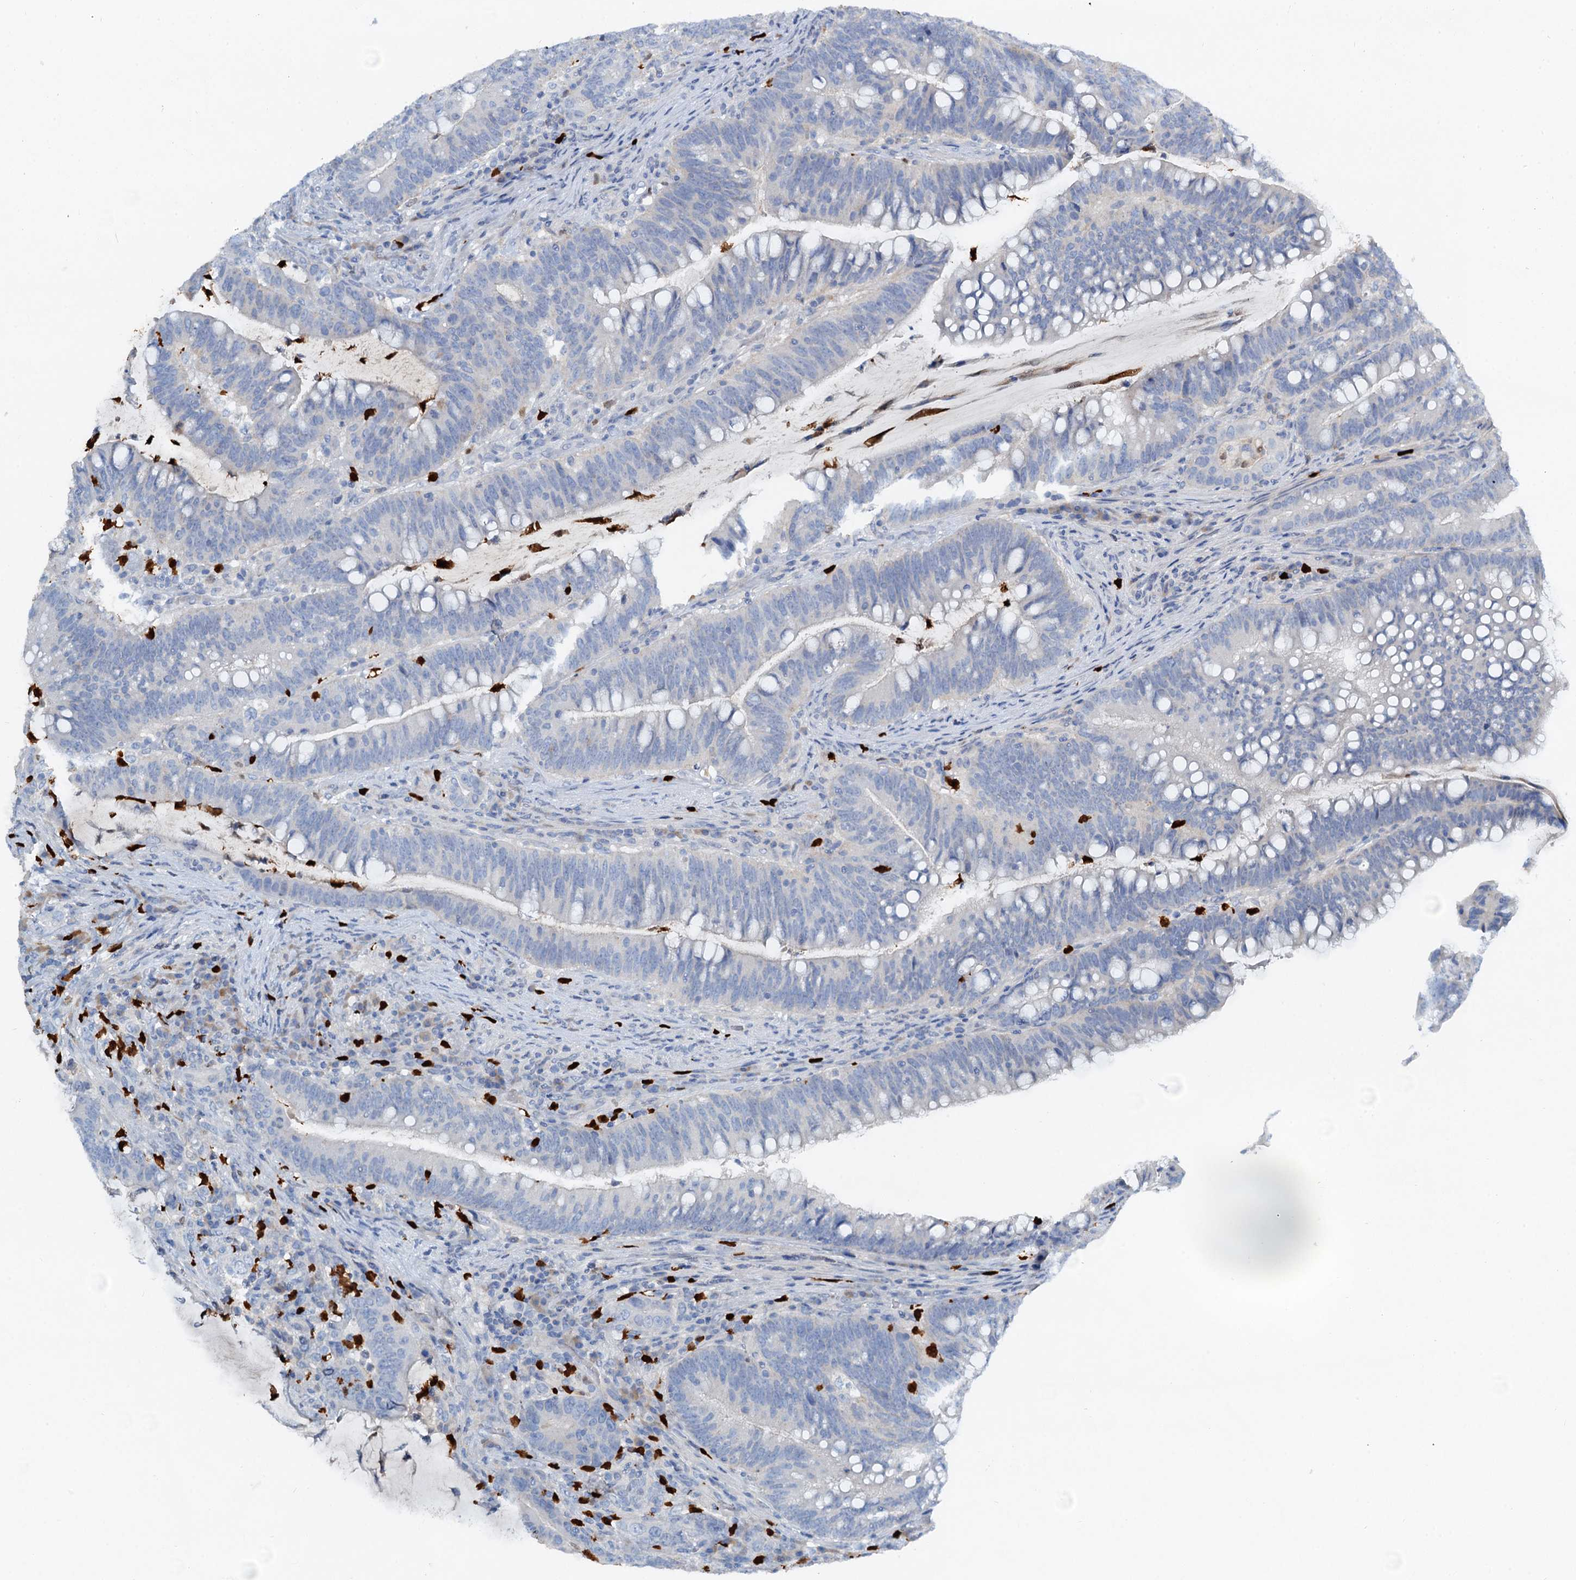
{"staining": {"intensity": "negative", "quantity": "none", "location": "none"}, "tissue": "colorectal cancer", "cell_type": "Tumor cells", "image_type": "cancer", "snomed": [{"axis": "morphology", "description": "Adenocarcinoma, NOS"}, {"axis": "topography", "description": "Colon"}], "caption": "Tumor cells are negative for protein expression in human colorectal cancer (adenocarcinoma).", "gene": "OTOA", "patient": {"sex": "female", "age": 66}}